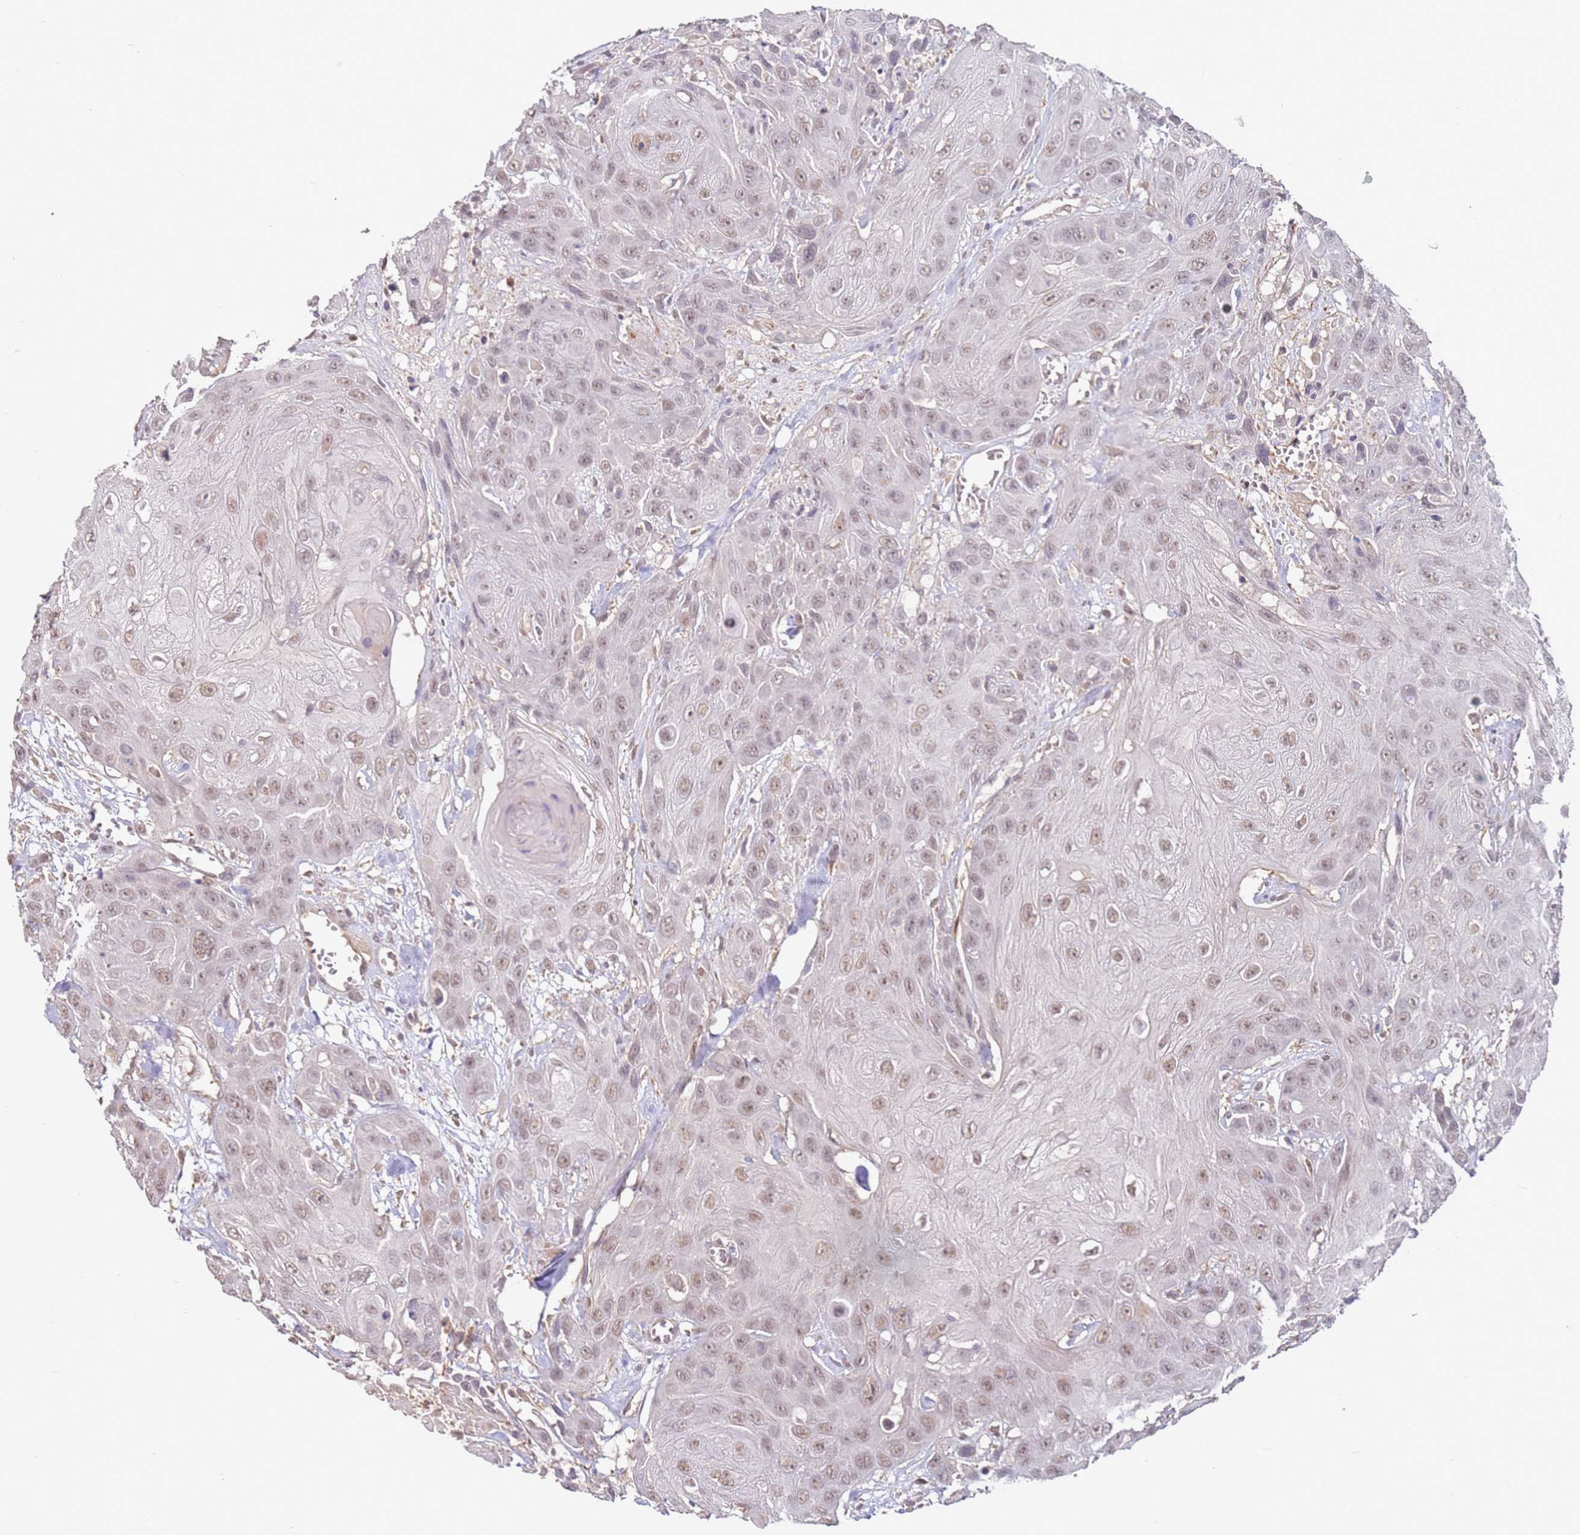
{"staining": {"intensity": "moderate", "quantity": ">75%", "location": "nuclear"}, "tissue": "head and neck cancer", "cell_type": "Tumor cells", "image_type": "cancer", "snomed": [{"axis": "morphology", "description": "Squamous cell carcinoma, NOS"}, {"axis": "topography", "description": "Head-Neck"}], "caption": "A photomicrograph showing moderate nuclear staining in about >75% of tumor cells in head and neck squamous cell carcinoma, as visualized by brown immunohistochemical staining.", "gene": "WDR93", "patient": {"sex": "male", "age": 81}}